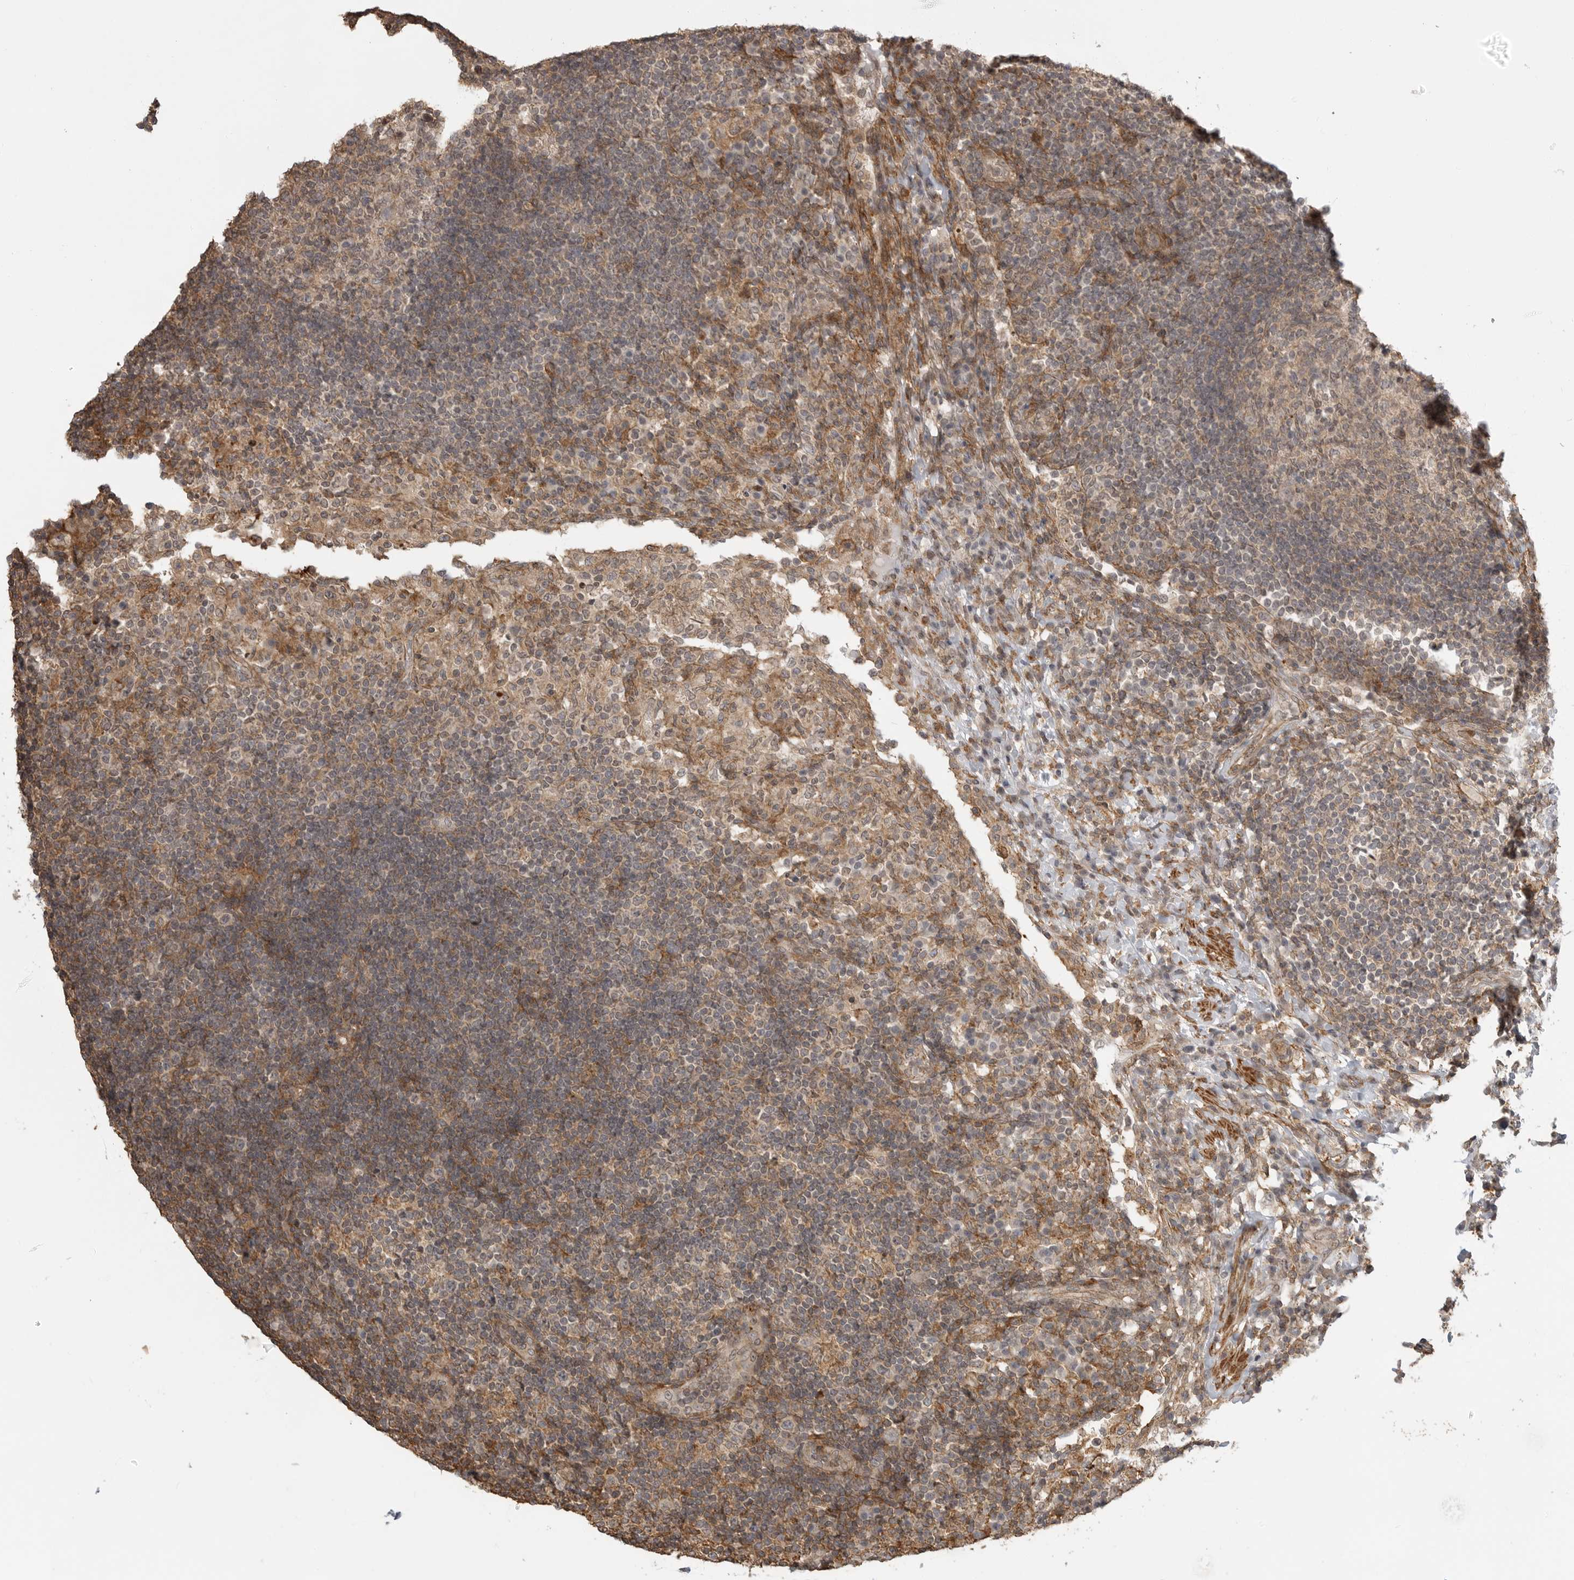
{"staining": {"intensity": "moderate", "quantity": ">75%", "location": "cytoplasmic/membranous"}, "tissue": "lymph node", "cell_type": "Germinal center cells", "image_type": "normal", "snomed": [{"axis": "morphology", "description": "Normal tissue, NOS"}, {"axis": "topography", "description": "Lymph node"}], "caption": "Immunohistochemical staining of normal human lymph node demonstrates moderate cytoplasmic/membranous protein positivity in approximately >75% of germinal center cells.", "gene": "GPC2", "patient": {"sex": "female", "age": 53}}